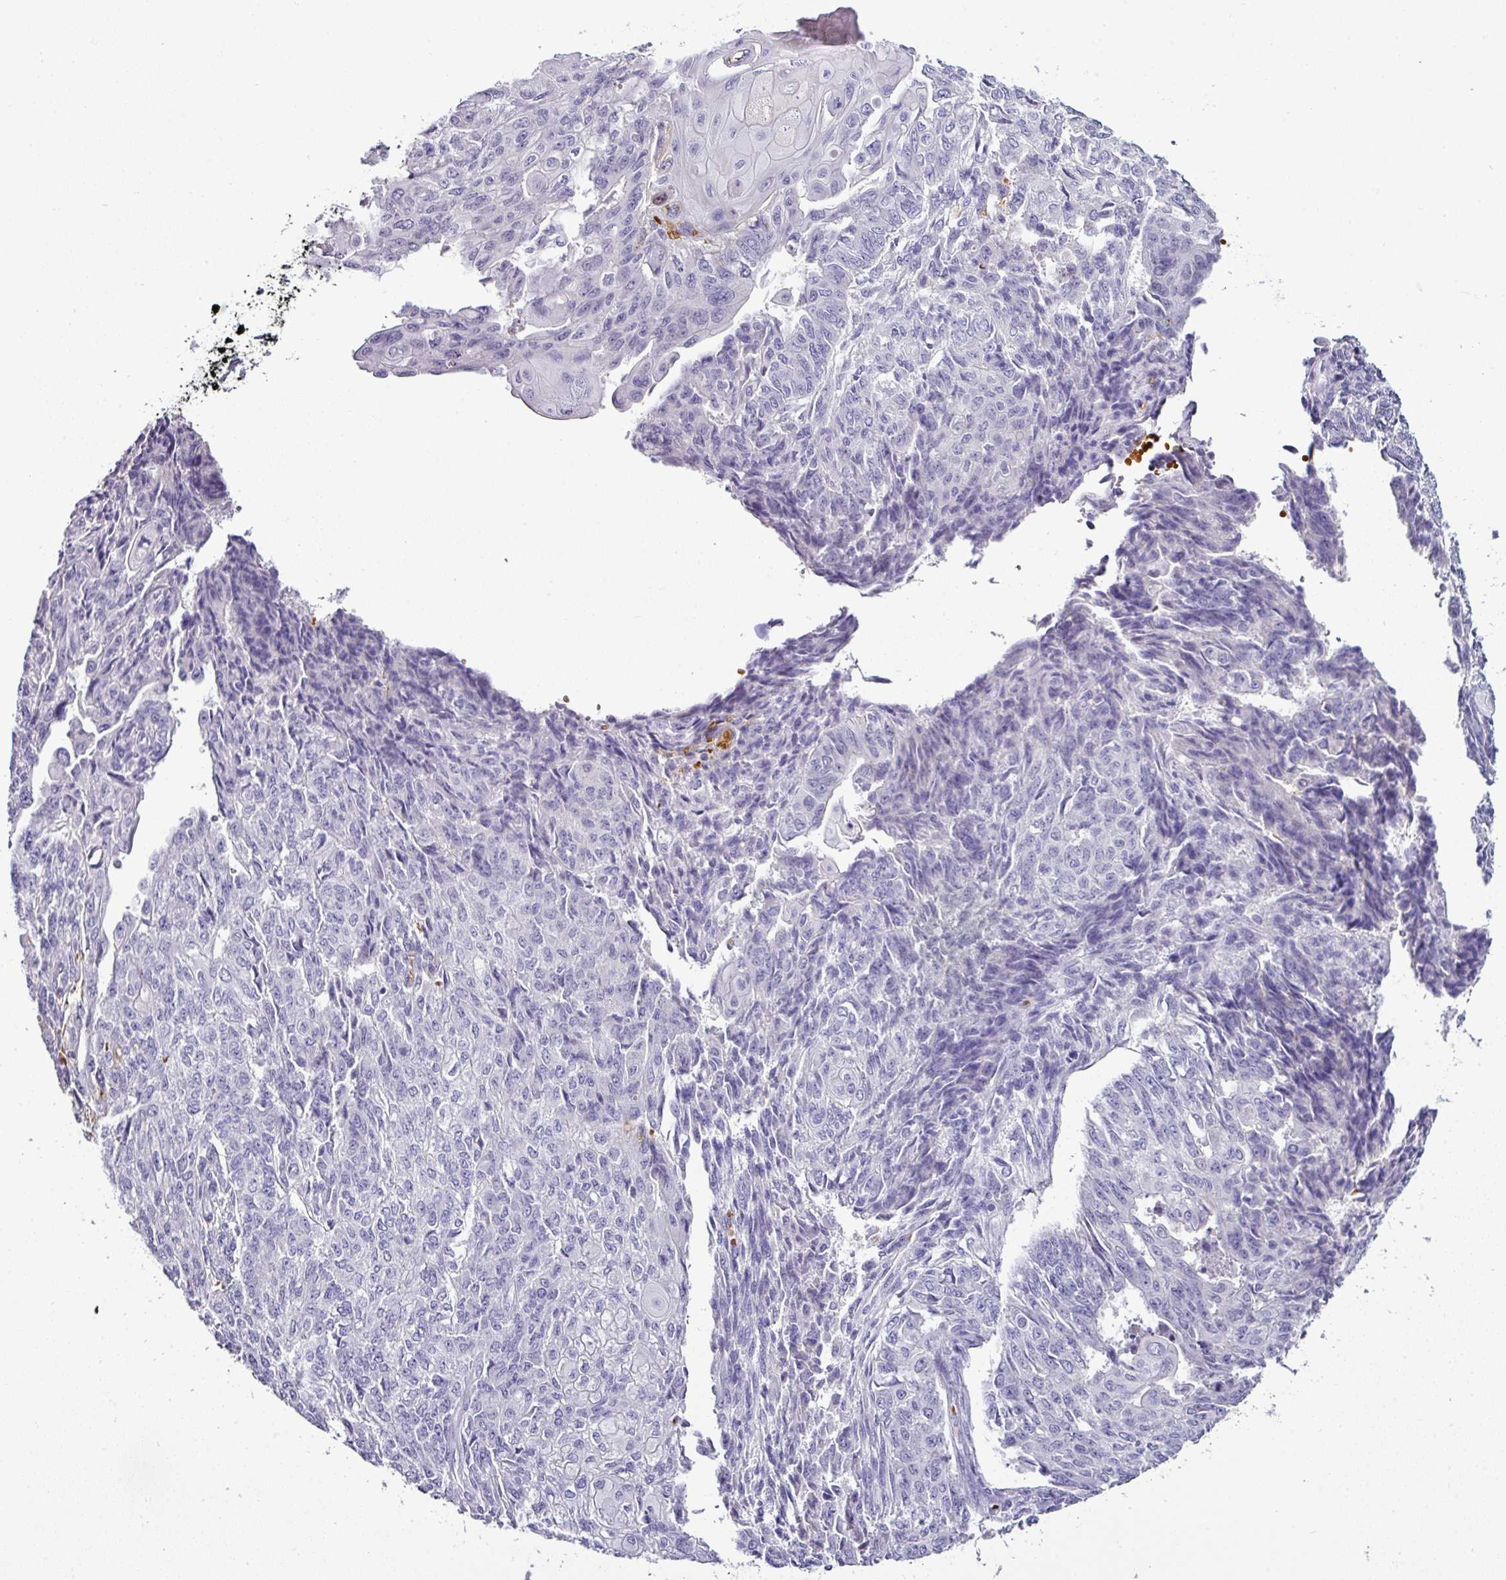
{"staining": {"intensity": "negative", "quantity": "none", "location": "none"}, "tissue": "endometrial cancer", "cell_type": "Tumor cells", "image_type": "cancer", "snomed": [{"axis": "morphology", "description": "Adenocarcinoma, NOS"}, {"axis": "topography", "description": "Endometrium"}], "caption": "Tumor cells are negative for protein expression in human adenocarcinoma (endometrial).", "gene": "NAPSA", "patient": {"sex": "female", "age": 32}}